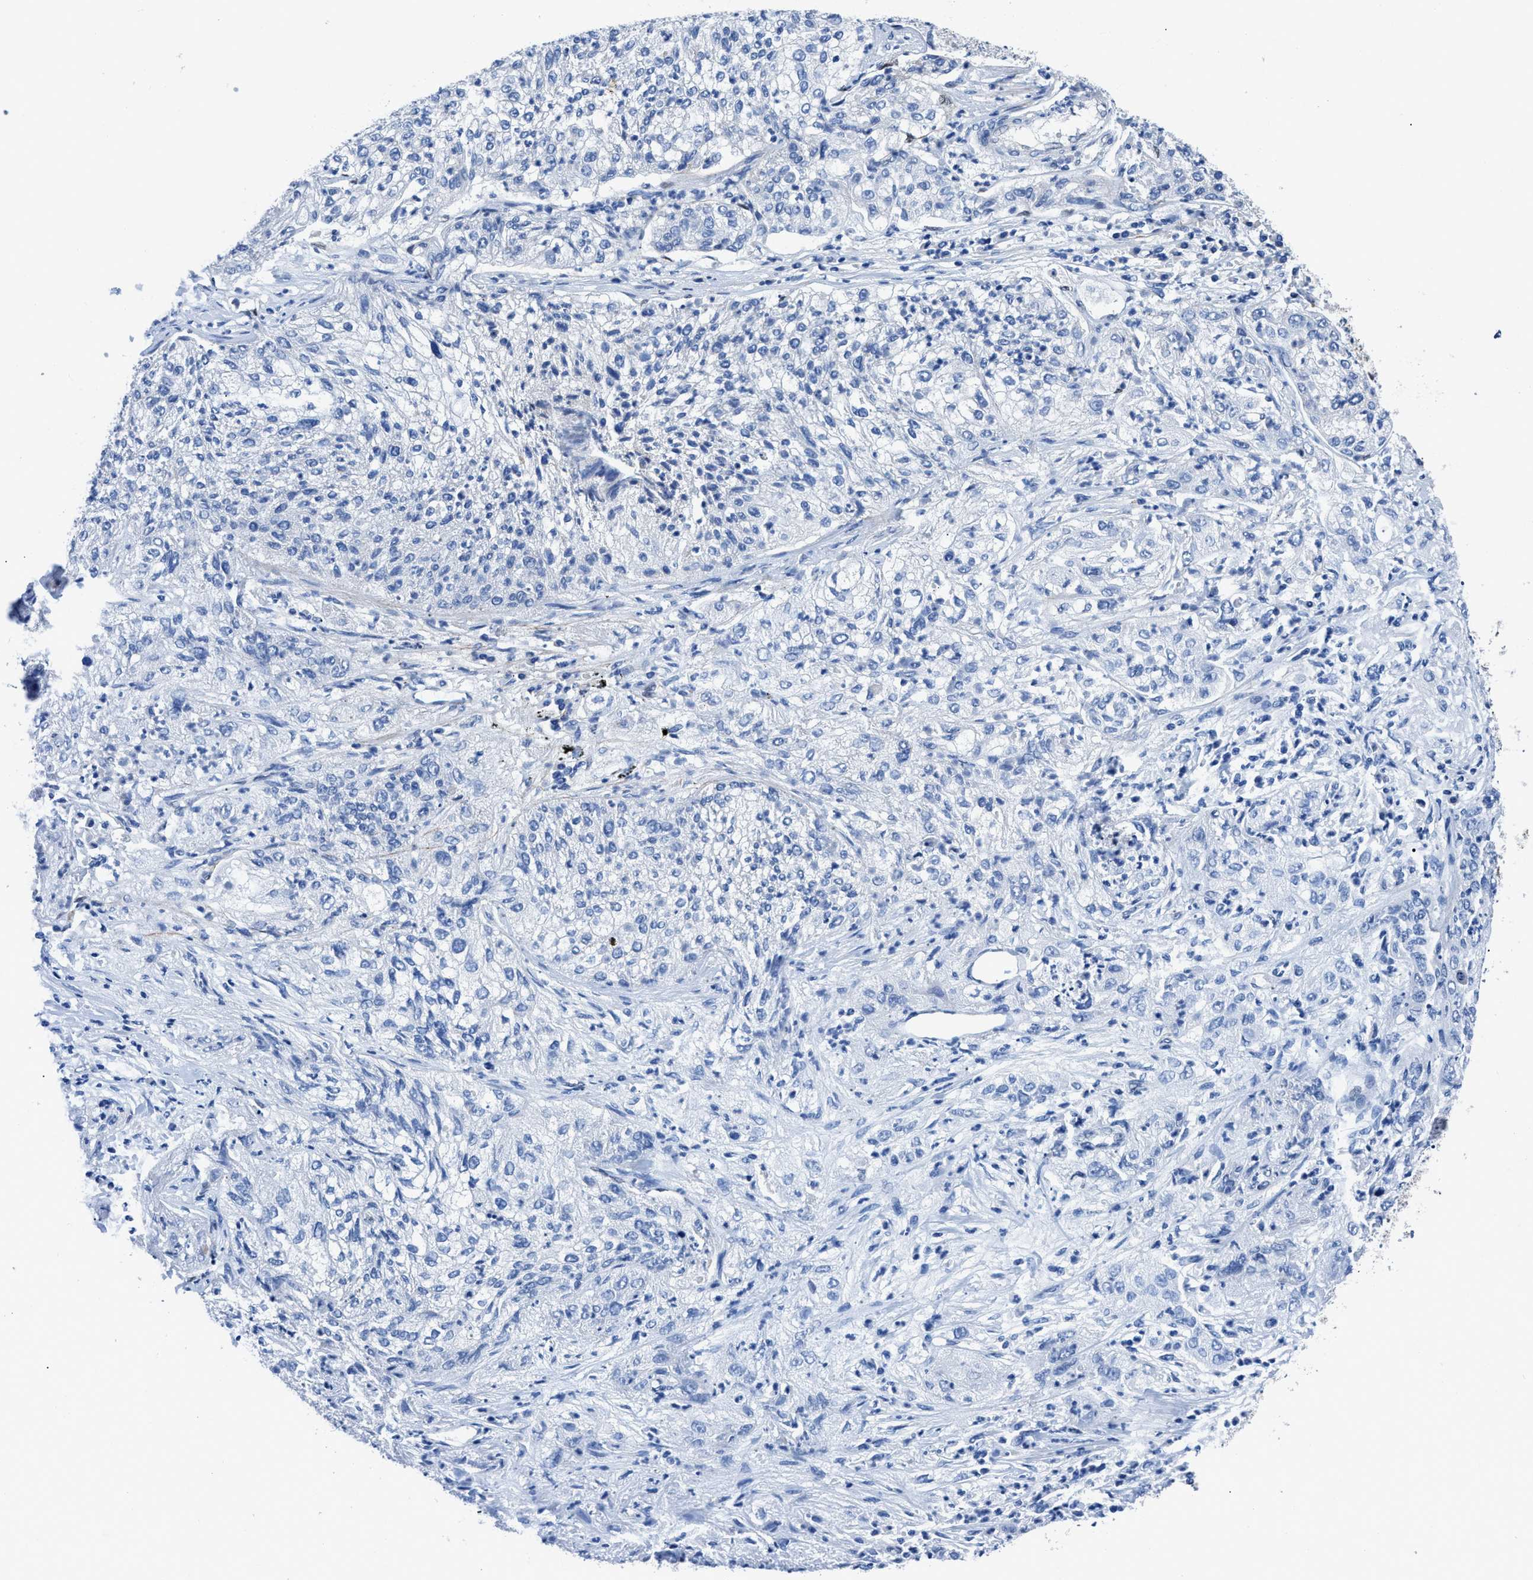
{"staining": {"intensity": "weak", "quantity": "<25%", "location": "cytoplasmic/membranous"}, "tissue": "lung cancer", "cell_type": "Tumor cells", "image_type": "cancer", "snomed": [{"axis": "morphology", "description": "Inflammation, NOS"}, {"axis": "morphology", "description": "Squamous cell carcinoma, NOS"}, {"axis": "topography", "description": "Lymph node"}, {"axis": "topography", "description": "Soft tissue"}, {"axis": "topography", "description": "Lung"}], "caption": "Immunohistochemistry histopathology image of neoplastic tissue: lung cancer stained with DAB demonstrates no significant protein positivity in tumor cells.", "gene": "LMO2", "patient": {"sex": "male", "age": 66}}